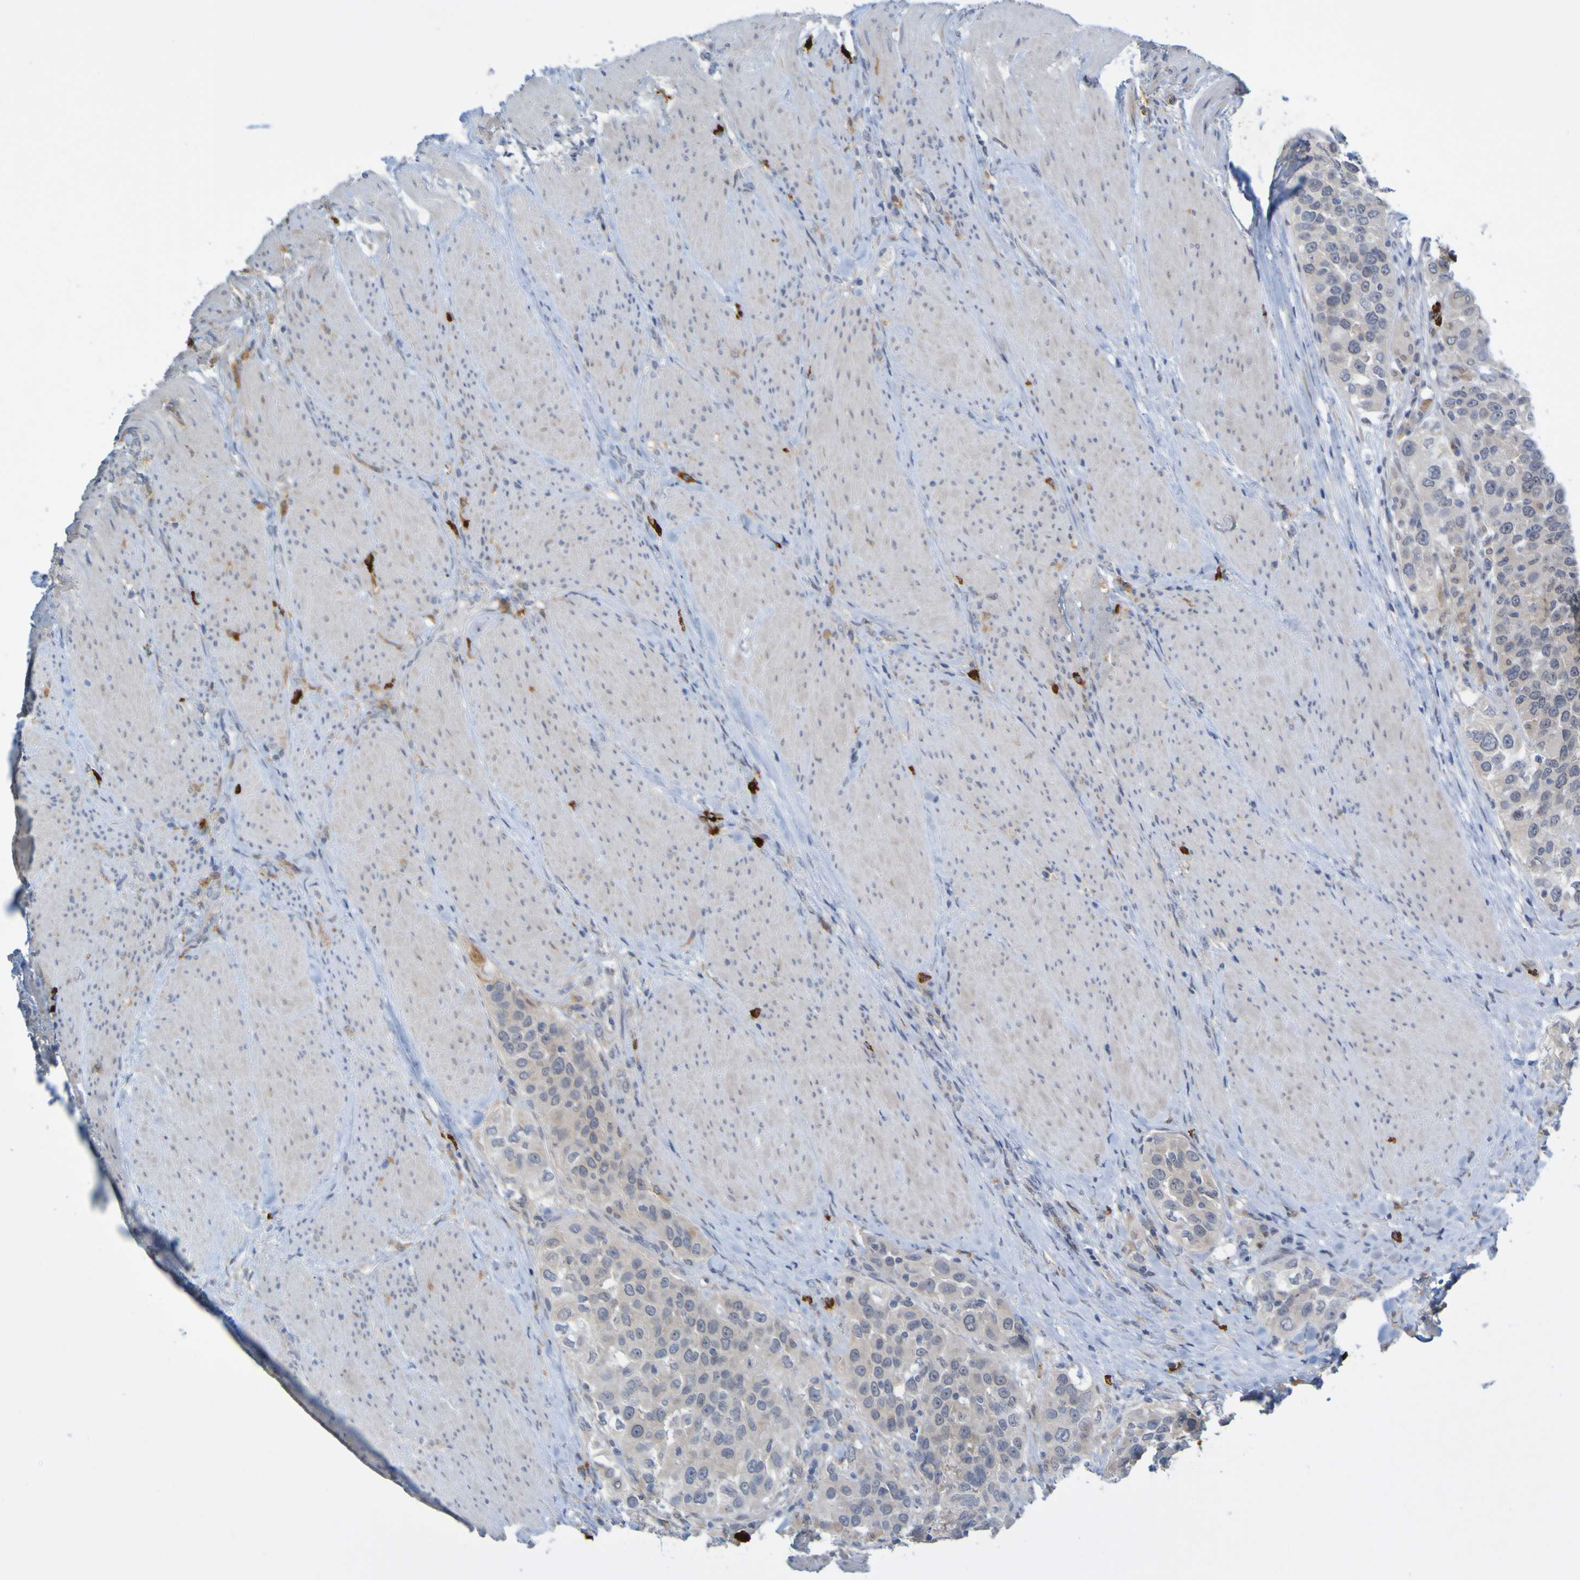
{"staining": {"intensity": "weak", "quantity": "25%-75%", "location": "cytoplasmic/membranous"}, "tissue": "urothelial cancer", "cell_type": "Tumor cells", "image_type": "cancer", "snomed": [{"axis": "morphology", "description": "Urothelial carcinoma, High grade"}, {"axis": "topography", "description": "Urinary bladder"}], "caption": "The histopathology image demonstrates a brown stain indicating the presence of a protein in the cytoplasmic/membranous of tumor cells in urothelial cancer.", "gene": "LILRB5", "patient": {"sex": "female", "age": 80}}